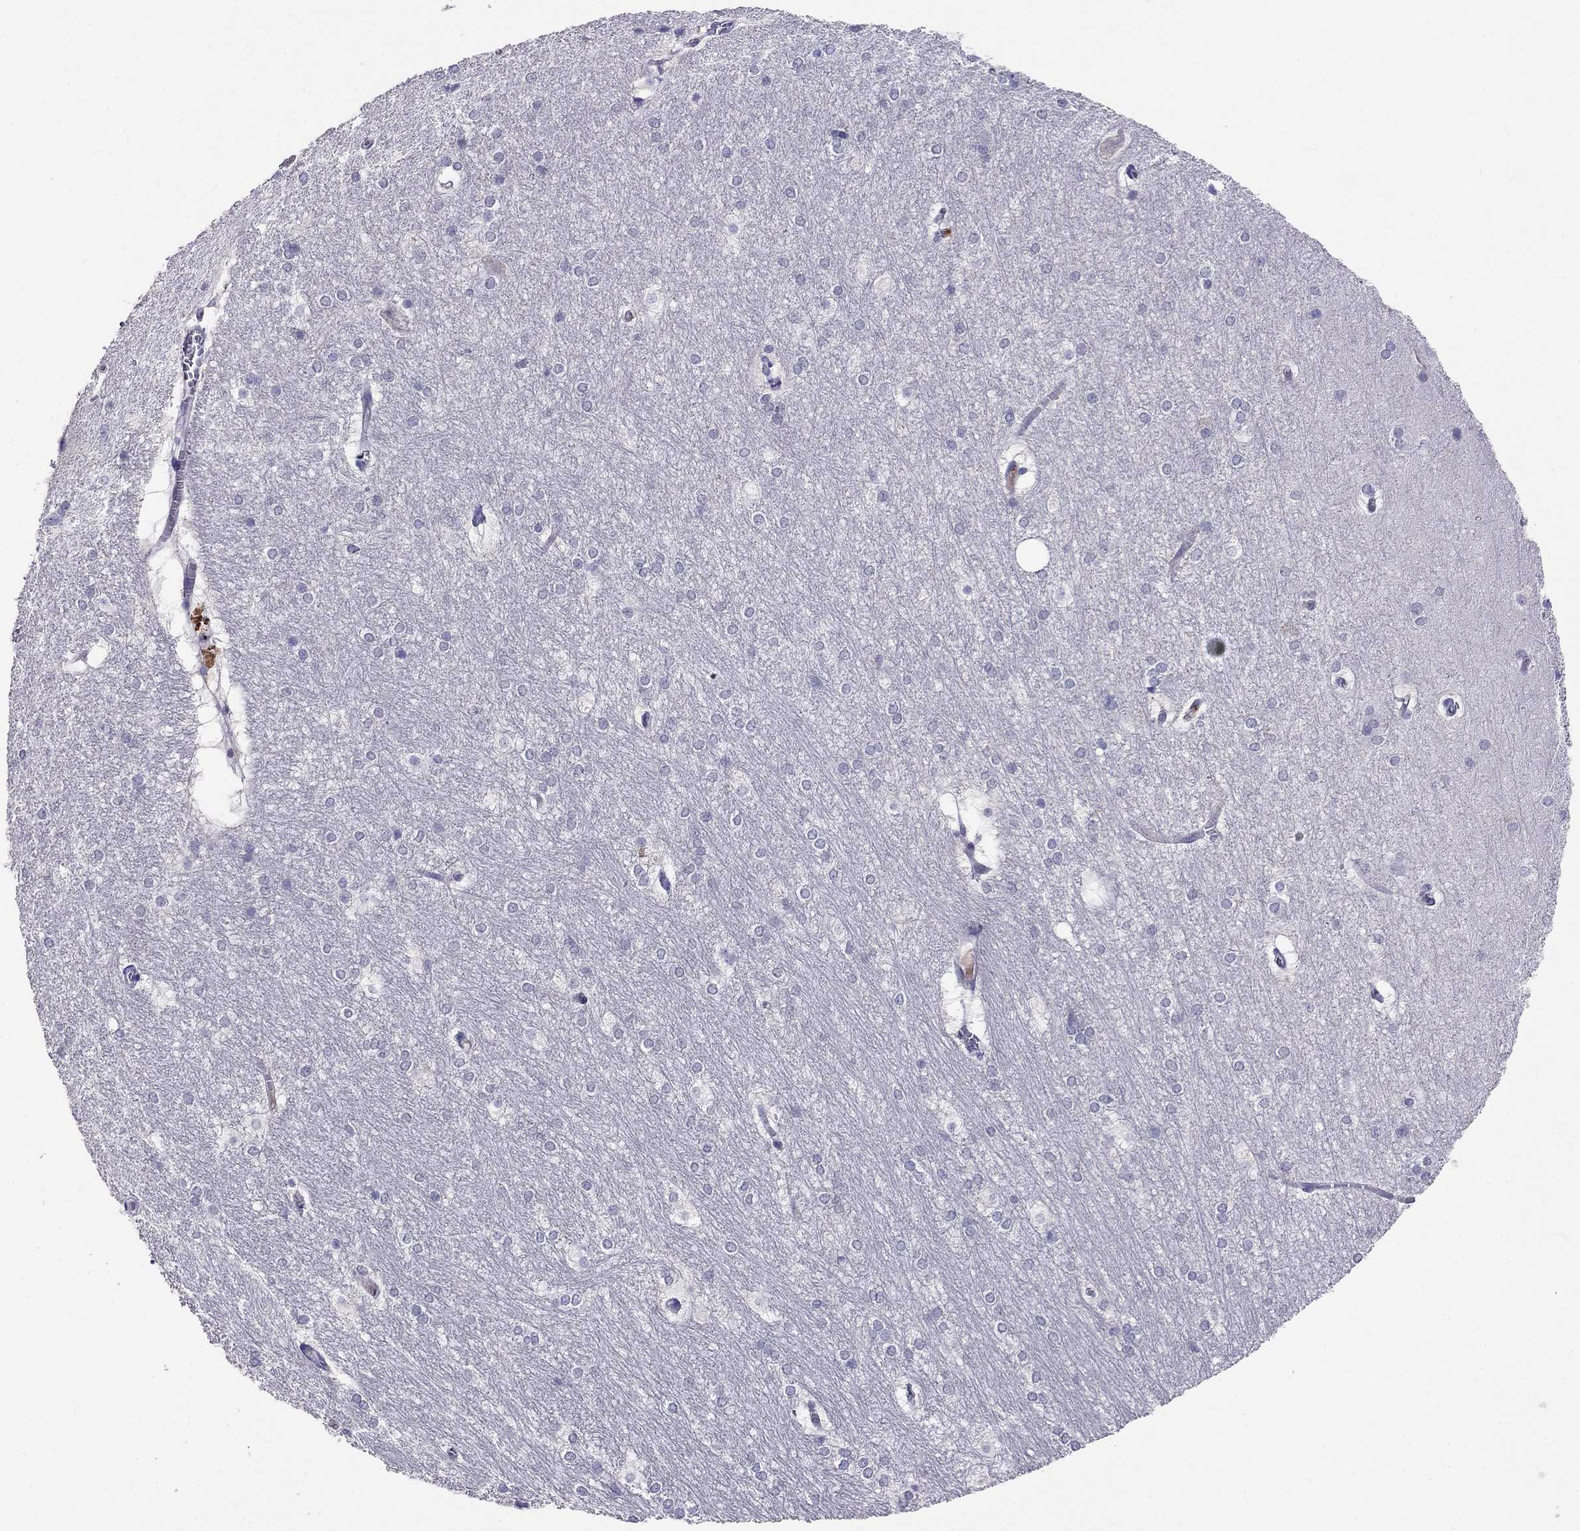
{"staining": {"intensity": "negative", "quantity": "none", "location": "none"}, "tissue": "hippocampus", "cell_type": "Glial cells", "image_type": "normal", "snomed": [{"axis": "morphology", "description": "Normal tissue, NOS"}, {"axis": "topography", "description": "Cerebral cortex"}, {"axis": "topography", "description": "Hippocampus"}], "caption": "Immunohistochemistry (IHC) photomicrograph of unremarkable hippocampus stained for a protein (brown), which reveals no positivity in glial cells. (Brightfield microscopy of DAB (3,3'-diaminobenzidine) immunohistochemistry at high magnification).", "gene": "SPINT4", "patient": {"sex": "female", "age": 19}}